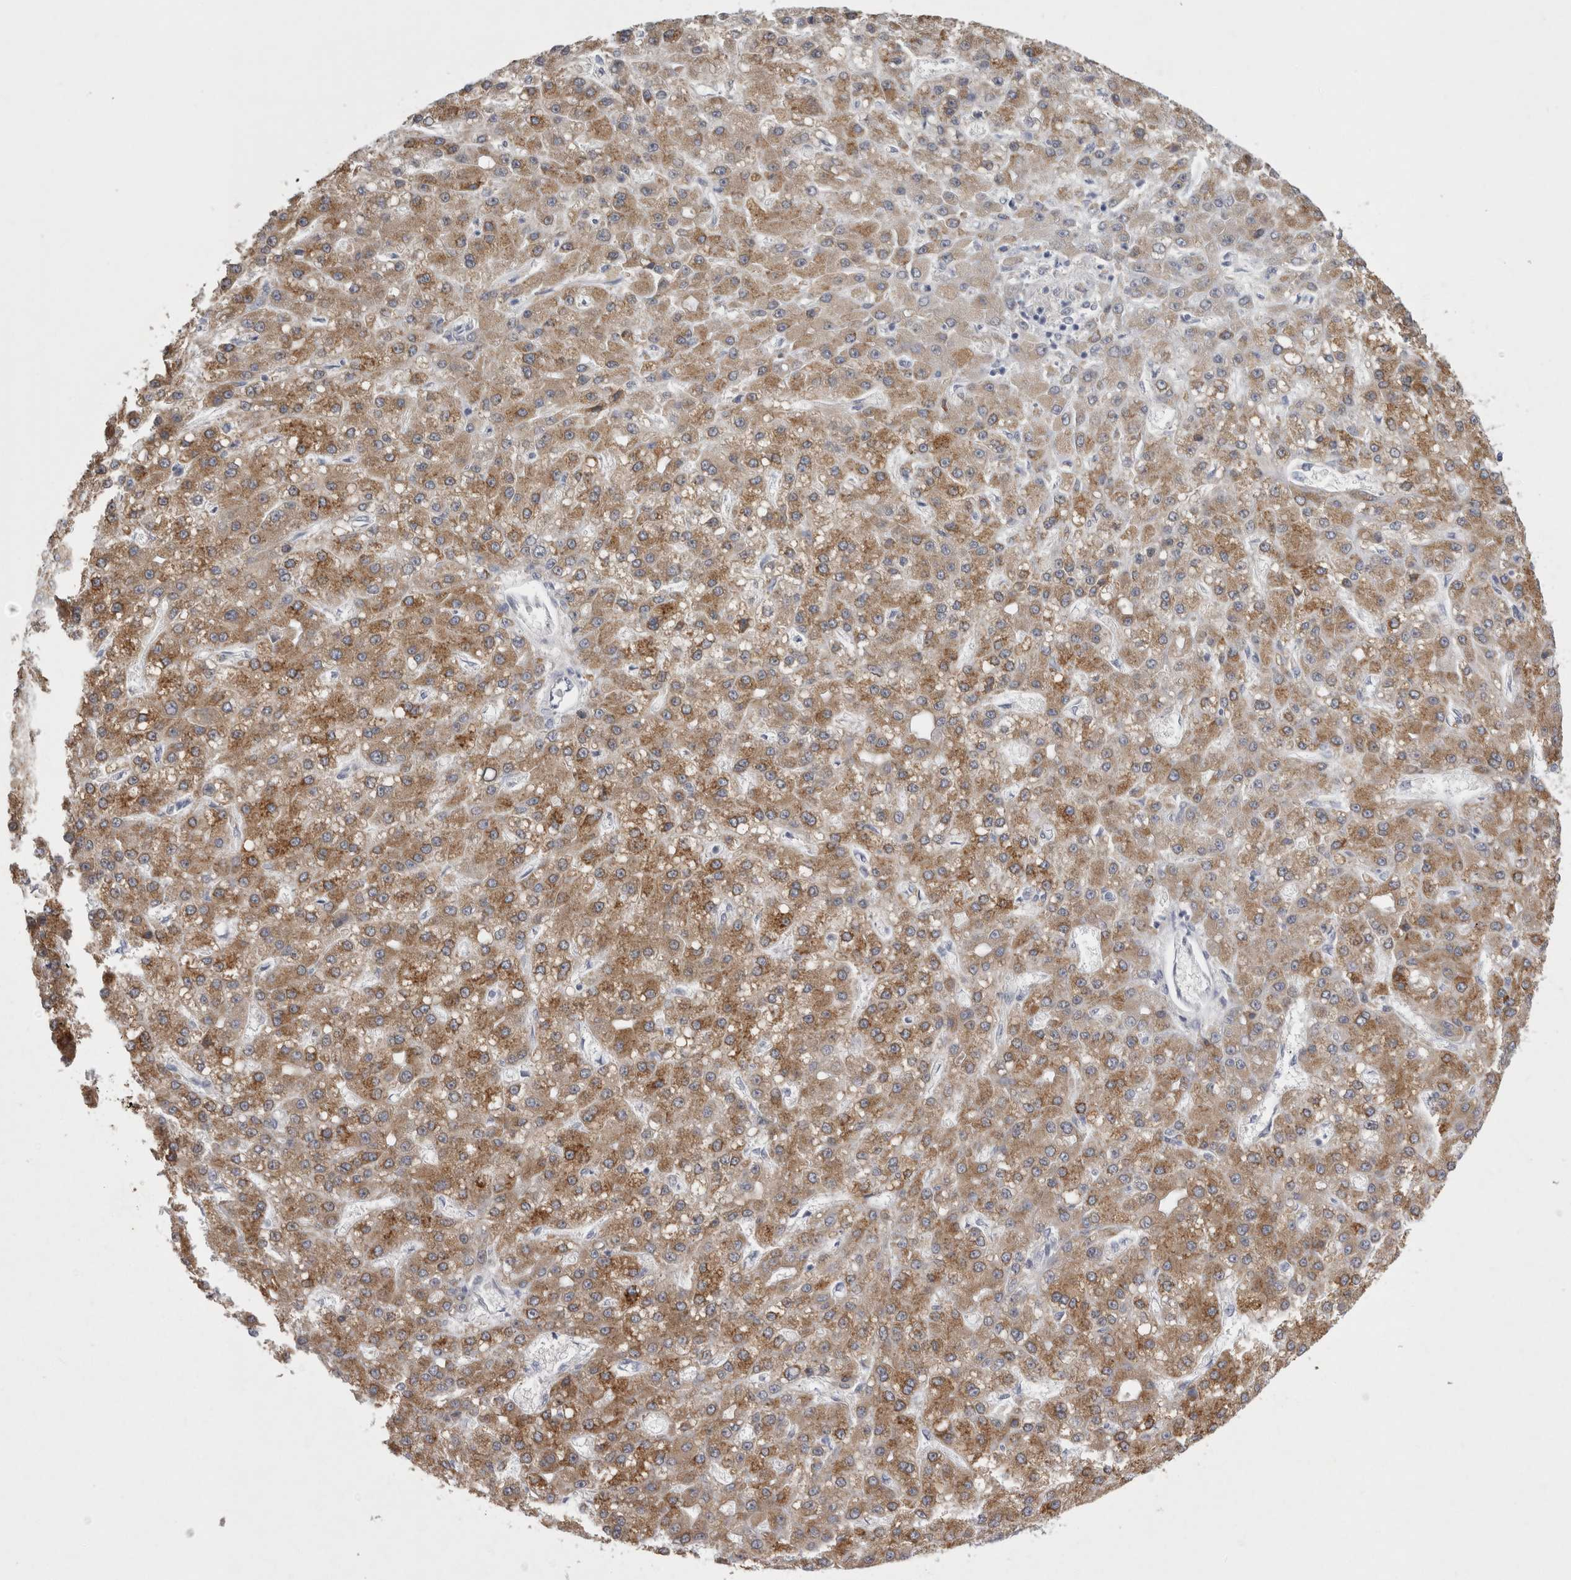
{"staining": {"intensity": "moderate", "quantity": ">75%", "location": "cytoplasmic/membranous"}, "tissue": "liver cancer", "cell_type": "Tumor cells", "image_type": "cancer", "snomed": [{"axis": "morphology", "description": "Carcinoma, Hepatocellular, NOS"}, {"axis": "topography", "description": "Liver"}], "caption": "The micrograph shows immunohistochemical staining of liver cancer (hepatocellular carcinoma). There is moderate cytoplasmic/membranous positivity is seen in approximately >75% of tumor cells.", "gene": "LRRC40", "patient": {"sex": "male", "age": 67}}